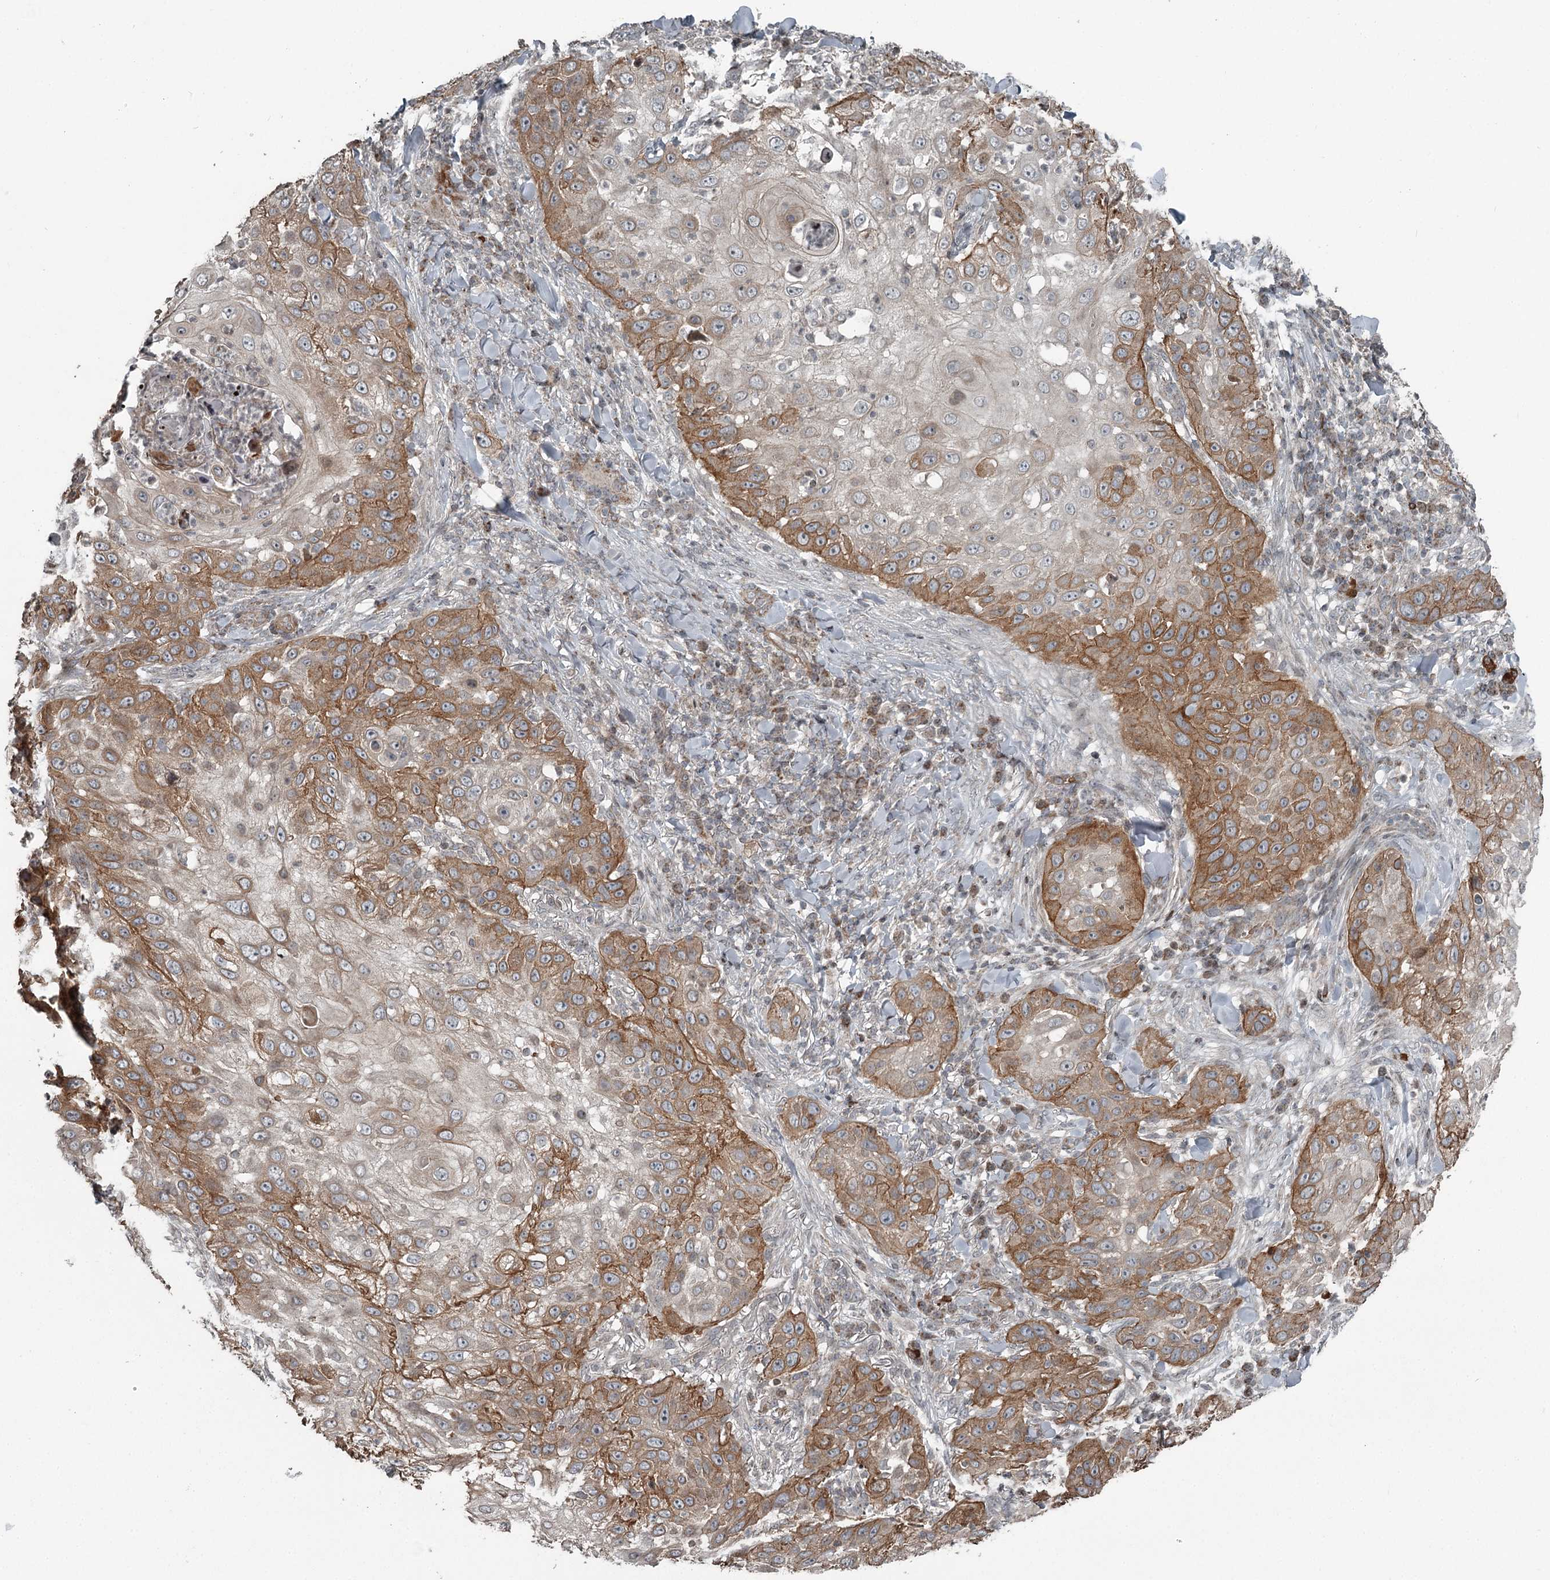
{"staining": {"intensity": "moderate", "quantity": "25%-75%", "location": "cytoplasmic/membranous"}, "tissue": "skin cancer", "cell_type": "Tumor cells", "image_type": "cancer", "snomed": [{"axis": "morphology", "description": "Squamous cell carcinoma, NOS"}, {"axis": "topography", "description": "Skin"}], "caption": "Skin cancer tissue exhibits moderate cytoplasmic/membranous expression in about 25%-75% of tumor cells, visualized by immunohistochemistry. The staining was performed using DAB (3,3'-diaminobenzidine), with brown indicating positive protein expression. Nuclei are stained blue with hematoxylin.", "gene": "RASSF8", "patient": {"sex": "female", "age": 44}}